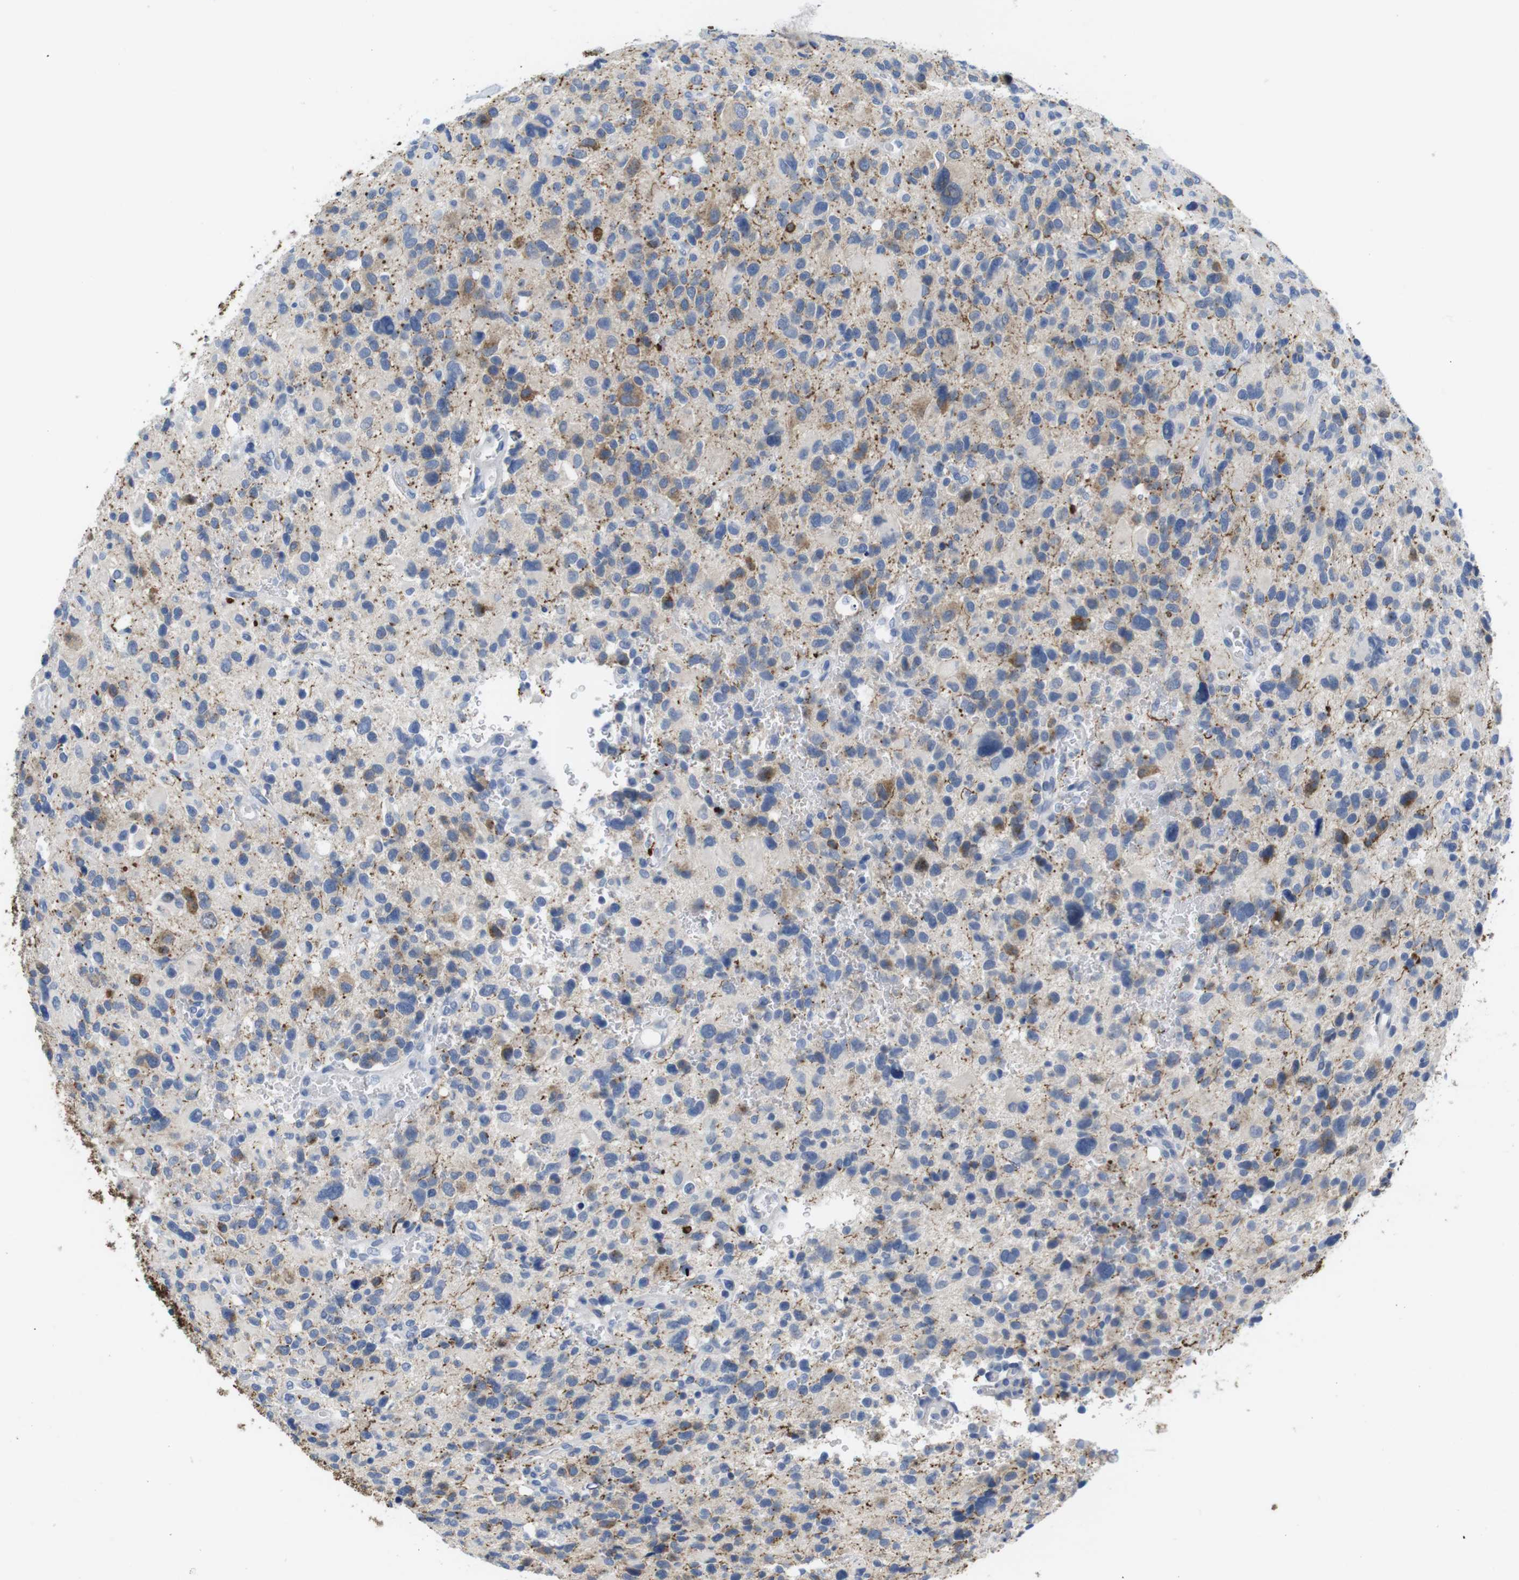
{"staining": {"intensity": "moderate", "quantity": "<25%", "location": "cytoplasmic/membranous"}, "tissue": "glioma", "cell_type": "Tumor cells", "image_type": "cancer", "snomed": [{"axis": "morphology", "description": "Glioma, malignant, High grade"}, {"axis": "topography", "description": "Brain"}], "caption": "Glioma tissue demonstrates moderate cytoplasmic/membranous staining in about <25% of tumor cells, visualized by immunohistochemistry.", "gene": "MAP6", "patient": {"sex": "male", "age": 48}}